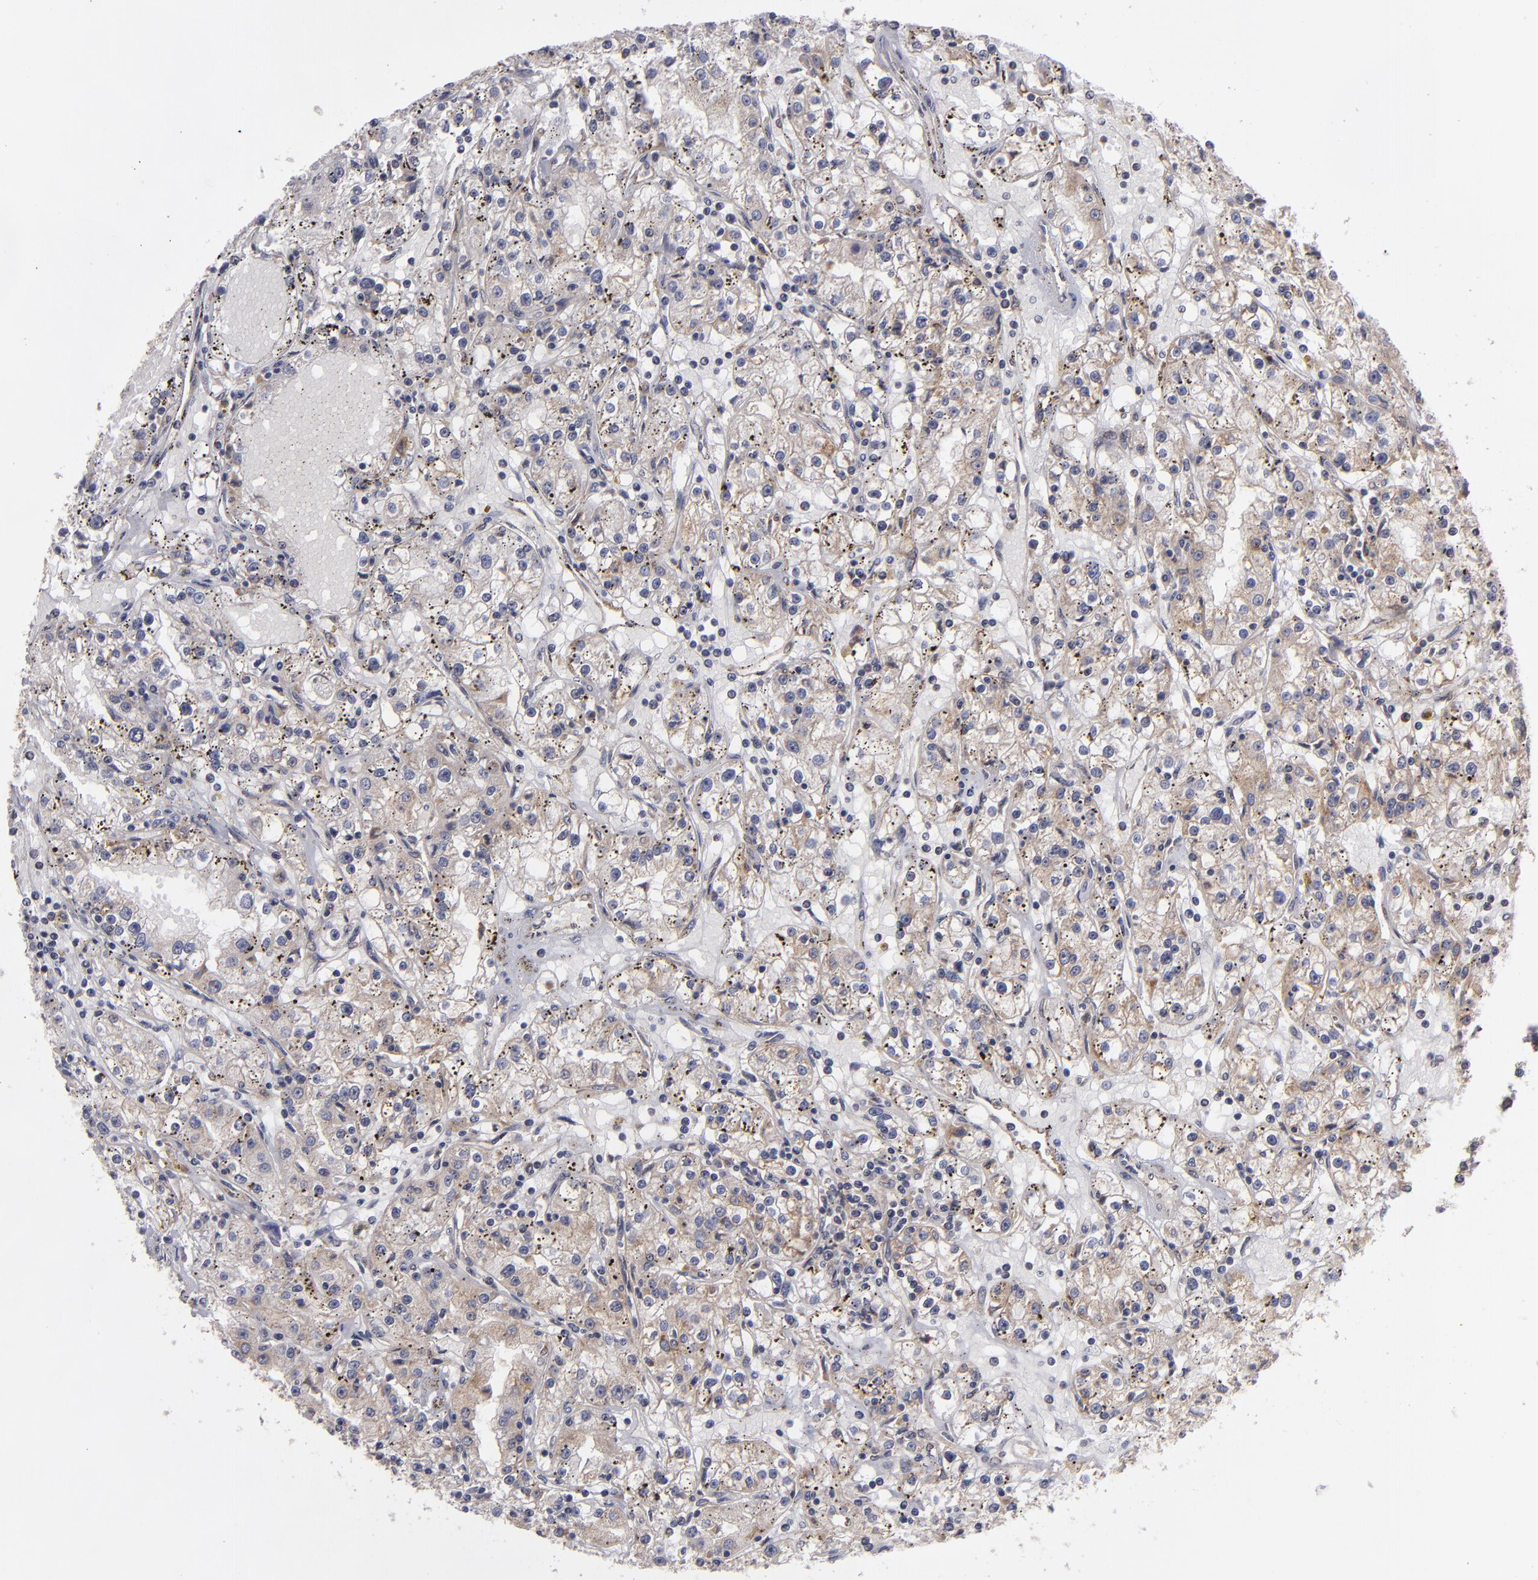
{"staining": {"intensity": "moderate", "quantity": "<25%", "location": "cytoplasmic/membranous"}, "tissue": "renal cancer", "cell_type": "Tumor cells", "image_type": "cancer", "snomed": [{"axis": "morphology", "description": "Adenocarcinoma, NOS"}, {"axis": "topography", "description": "Kidney"}], "caption": "Renal adenocarcinoma tissue displays moderate cytoplasmic/membranous positivity in approximately <25% of tumor cells, visualized by immunohistochemistry.", "gene": "BMP6", "patient": {"sex": "male", "age": 56}}